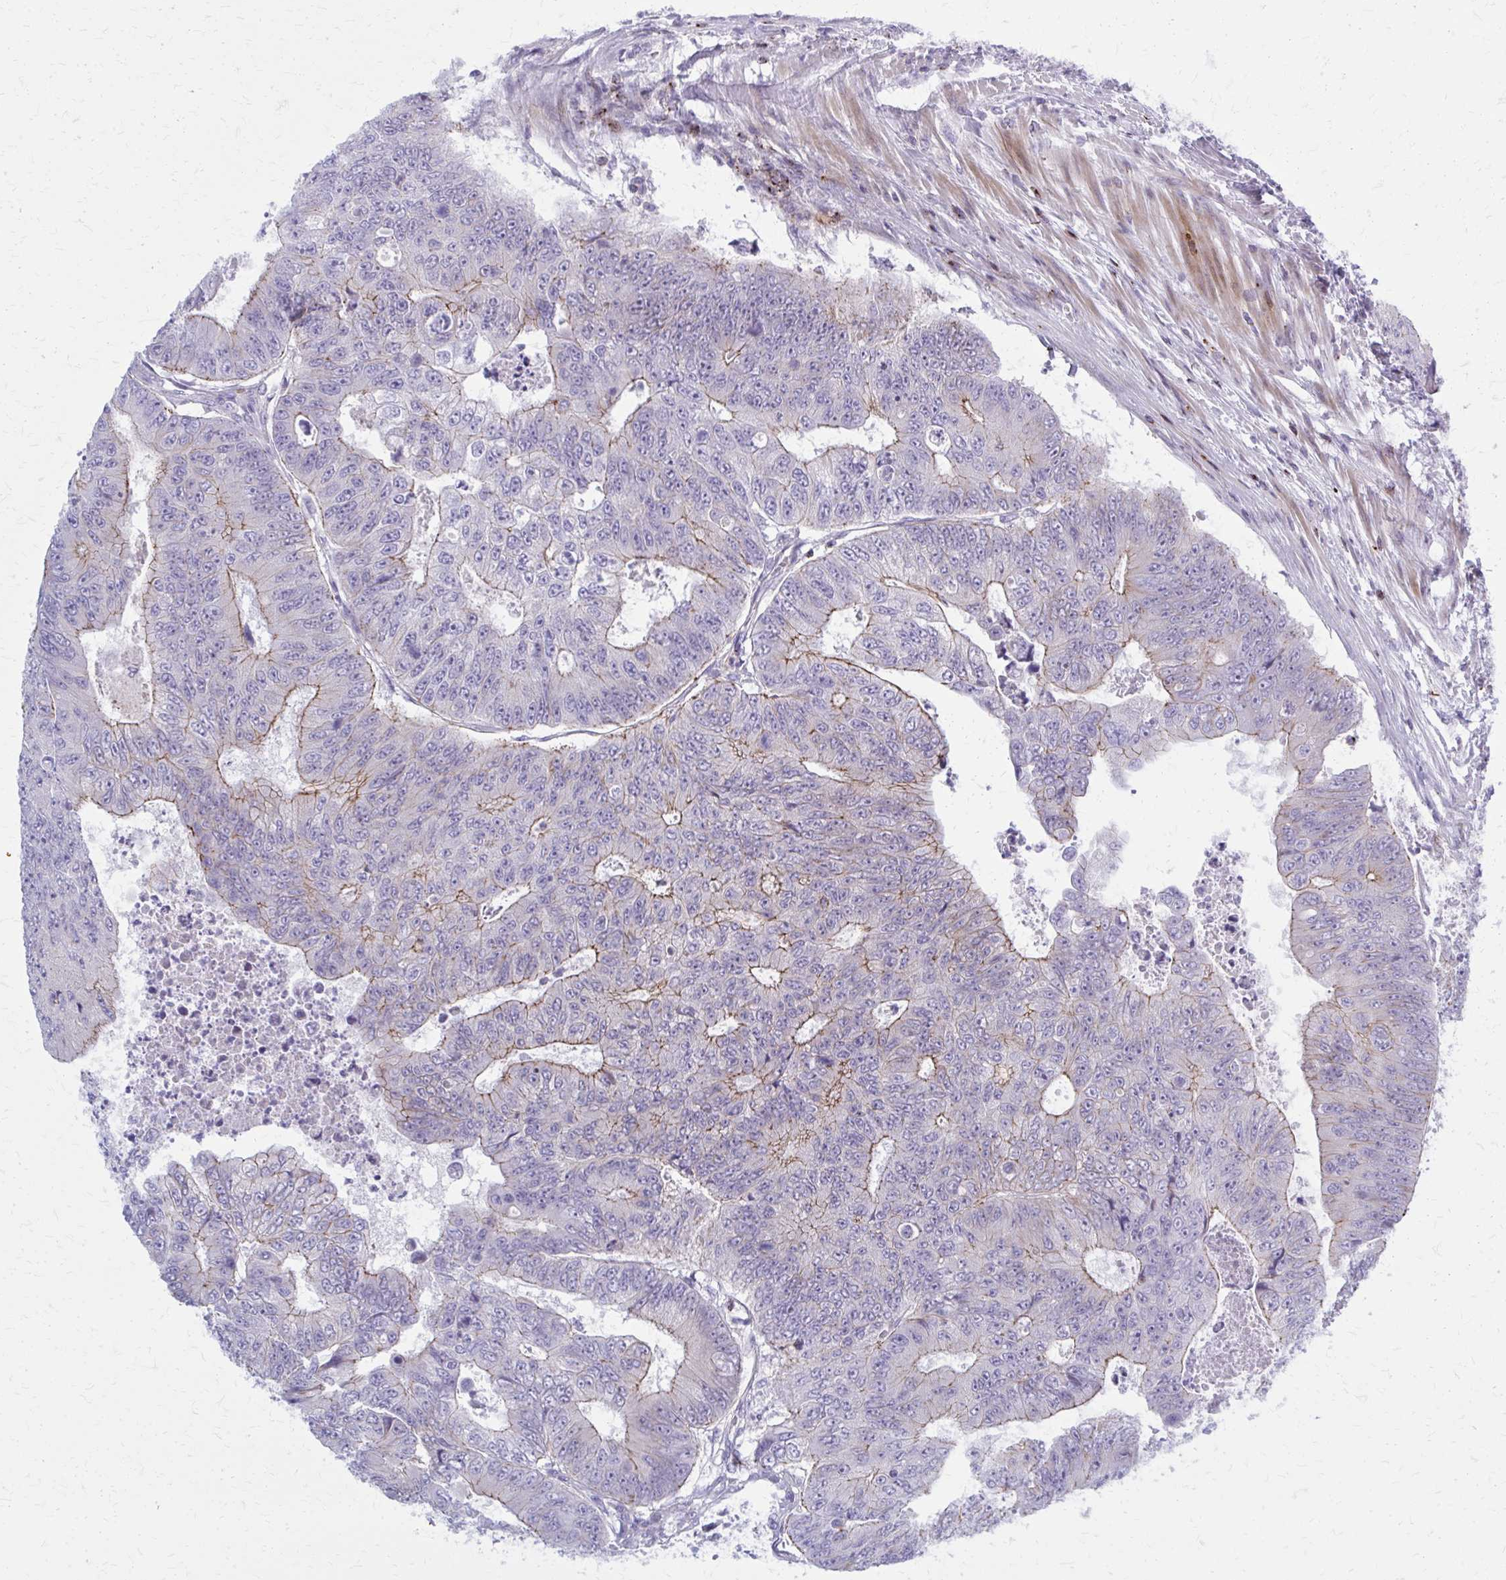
{"staining": {"intensity": "weak", "quantity": "25%-75%", "location": "cytoplasmic/membranous"}, "tissue": "colorectal cancer", "cell_type": "Tumor cells", "image_type": "cancer", "snomed": [{"axis": "morphology", "description": "Adenocarcinoma, NOS"}, {"axis": "topography", "description": "Colon"}], "caption": "There is low levels of weak cytoplasmic/membranous staining in tumor cells of colorectal cancer (adenocarcinoma), as demonstrated by immunohistochemical staining (brown color).", "gene": "PEDS1", "patient": {"sex": "female", "age": 48}}